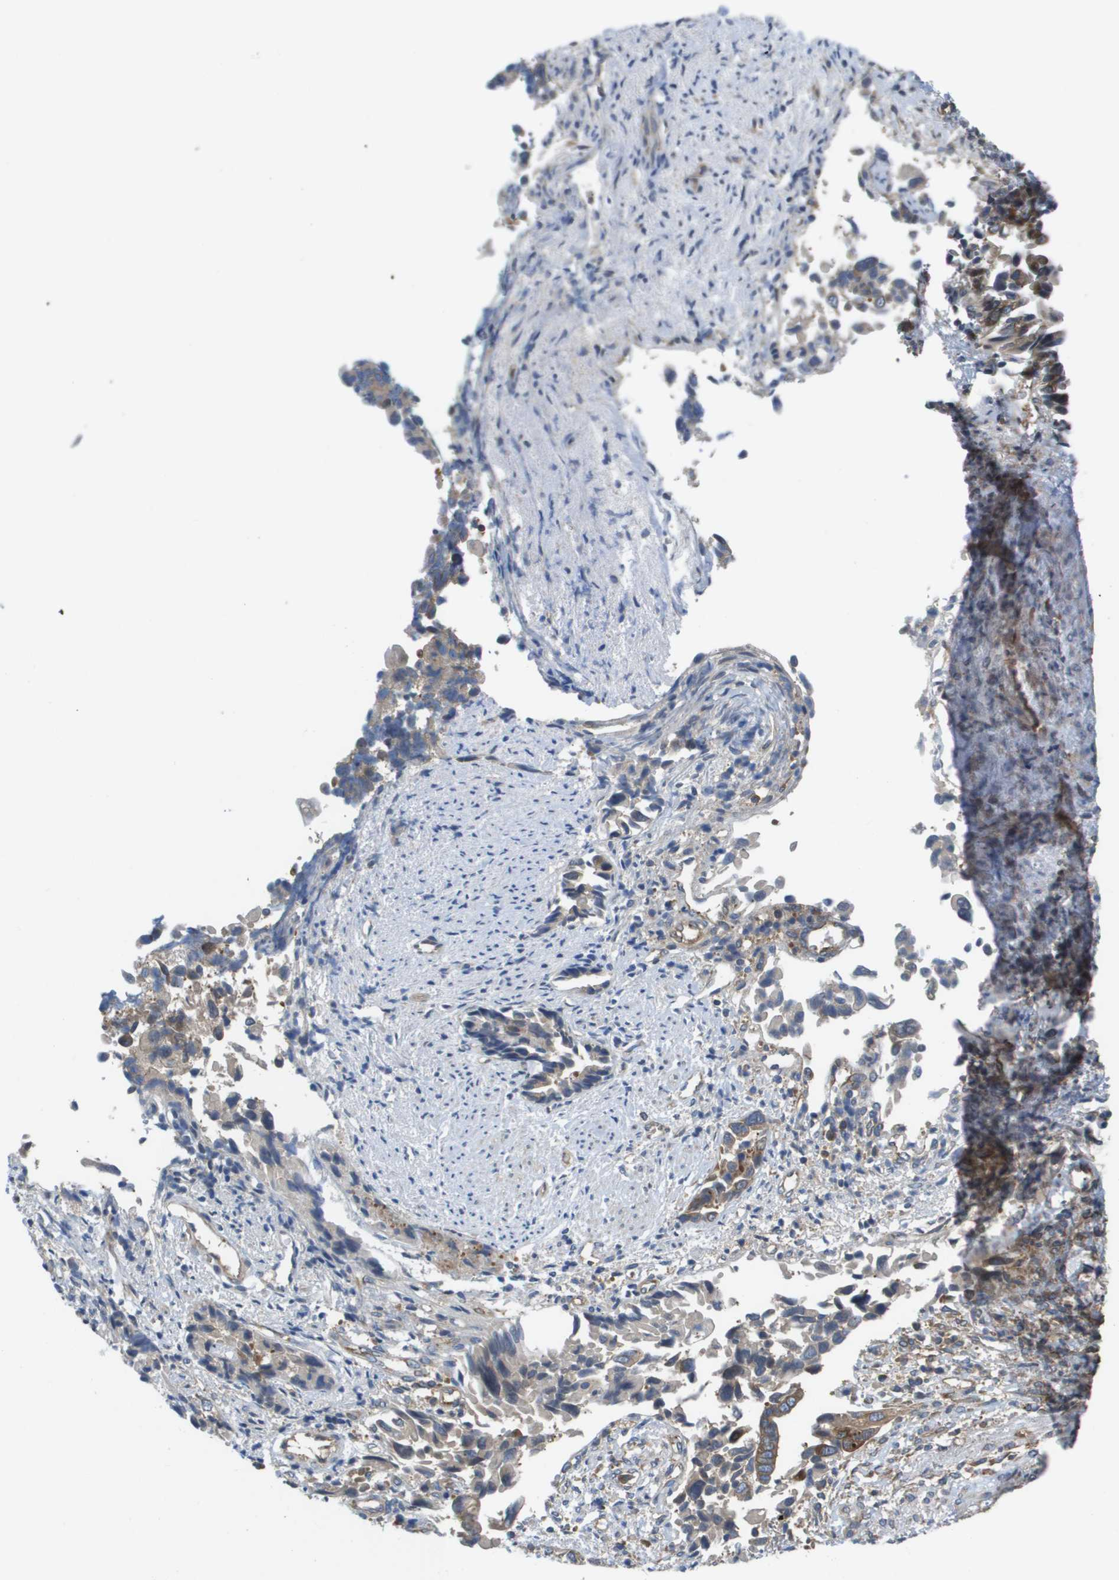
{"staining": {"intensity": "moderate", "quantity": ">75%", "location": "cytoplasmic/membranous"}, "tissue": "liver cancer", "cell_type": "Tumor cells", "image_type": "cancer", "snomed": [{"axis": "morphology", "description": "Cholangiocarcinoma"}, {"axis": "topography", "description": "Liver"}], "caption": "Immunohistochemistry (IHC) histopathology image of neoplastic tissue: liver cholangiocarcinoma stained using immunohistochemistry displays medium levels of moderate protein expression localized specifically in the cytoplasmic/membranous of tumor cells, appearing as a cytoplasmic/membranous brown color.", "gene": "EIF4G2", "patient": {"sex": "female", "age": 79}}